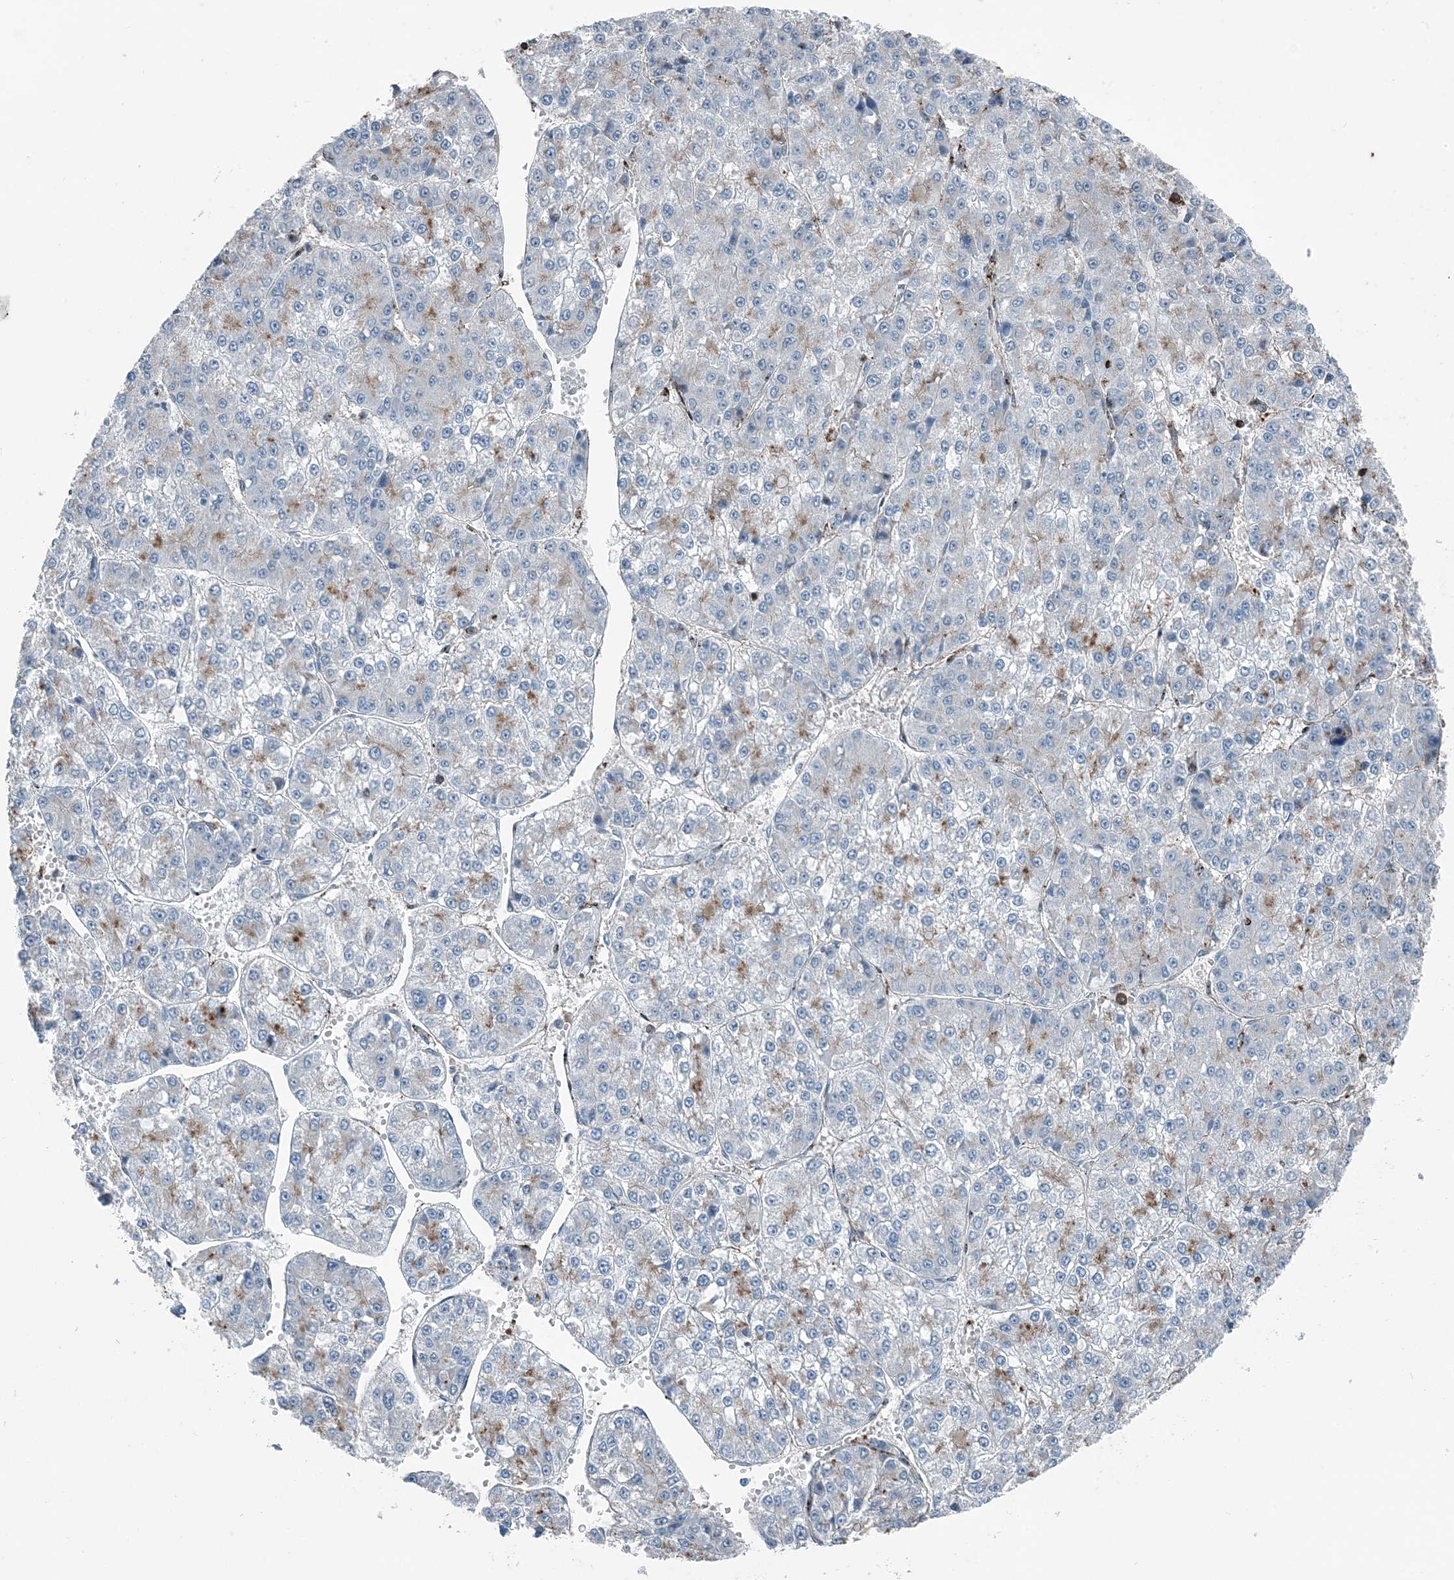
{"staining": {"intensity": "moderate", "quantity": "<25%", "location": "cytoplasmic/membranous"}, "tissue": "liver cancer", "cell_type": "Tumor cells", "image_type": "cancer", "snomed": [{"axis": "morphology", "description": "Carcinoma, Hepatocellular, NOS"}, {"axis": "topography", "description": "Liver"}], "caption": "Immunohistochemical staining of human liver cancer (hepatocellular carcinoma) displays low levels of moderate cytoplasmic/membranous protein expression in about <25% of tumor cells. Immunohistochemistry (ihc) stains the protein of interest in brown and the nuclei are stained blue.", "gene": "CFL1", "patient": {"sex": "female", "age": 73}}